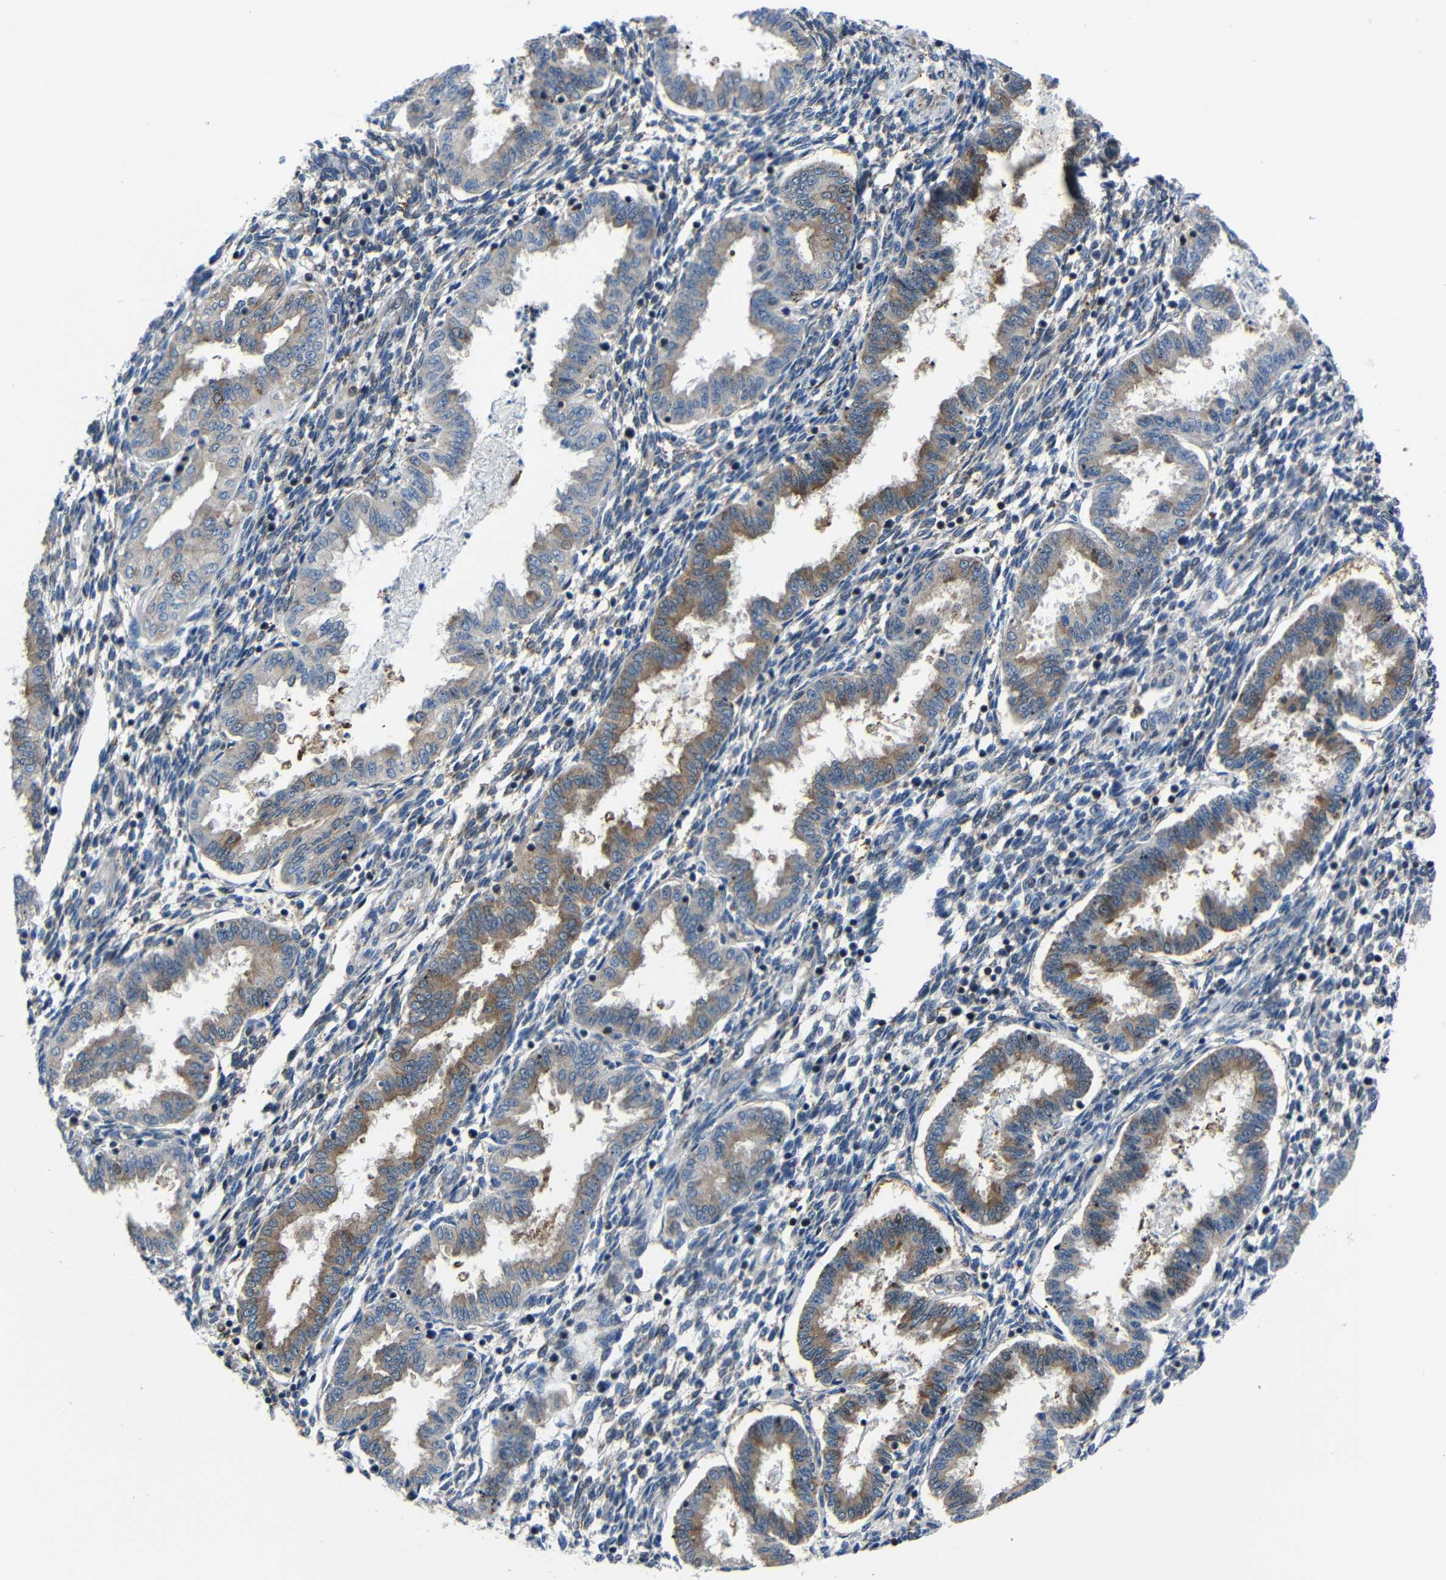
{"staining": {"intensity": "weak", "quantity": "<25%", "location": "cytoplasmic/membranous"}, "tissue": "endometrium", "cell_type": "Cells in endometrial stroma", "image_type": "normal", "snomed": [{"axis": "morphology", "description": "Normal tissue, NOS"}, {"axis": "topography", "description": "Endometrium"}], "caption": "IHC of normal human endometrium shows no positivity in cells in endometrial stroma. (Stains: DAB IHC with hematoxylin counter stain, Microscopy: brightfield microscopy at high magnification).", "gene": "KIAA0513", "patient": {"sex": "female", "age": 33}}